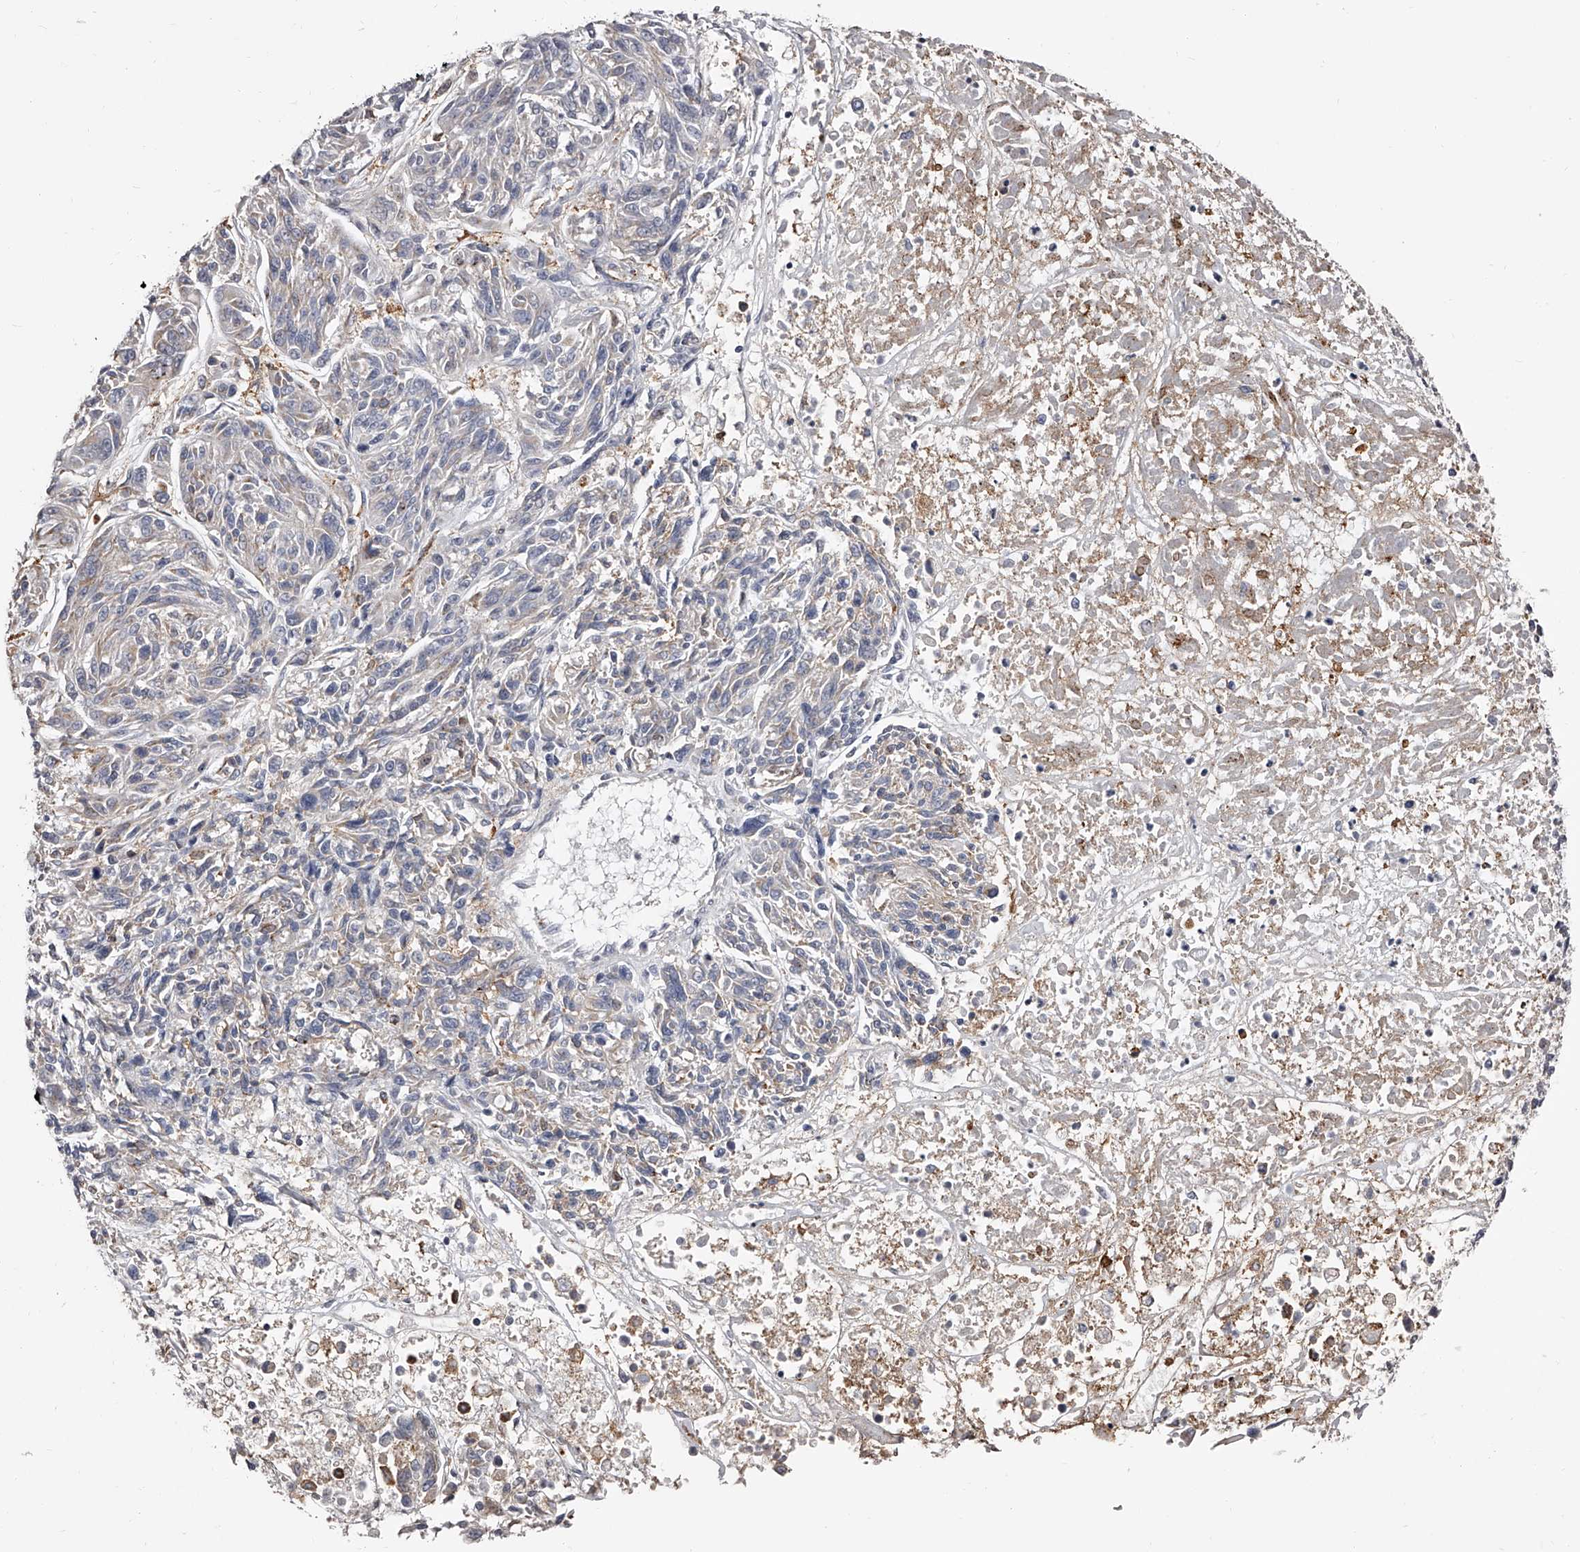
{"staining": {"intensity": "negative", "quantity": "none", "location": "none"}, "tissue": "melanoma", "cell_type": "Tumor cells", "image_type": "cancer", "snomed": [{"axis": "morphology", "description": "Malignant melanoma, NOS"}, {"axis": "topography", "description": "Skin"}], "caption": "There is no significant positivity in tumor cells of melanoma.", "gene": "PACSIN1", "patient": {"sex": "male", "age": 53}}